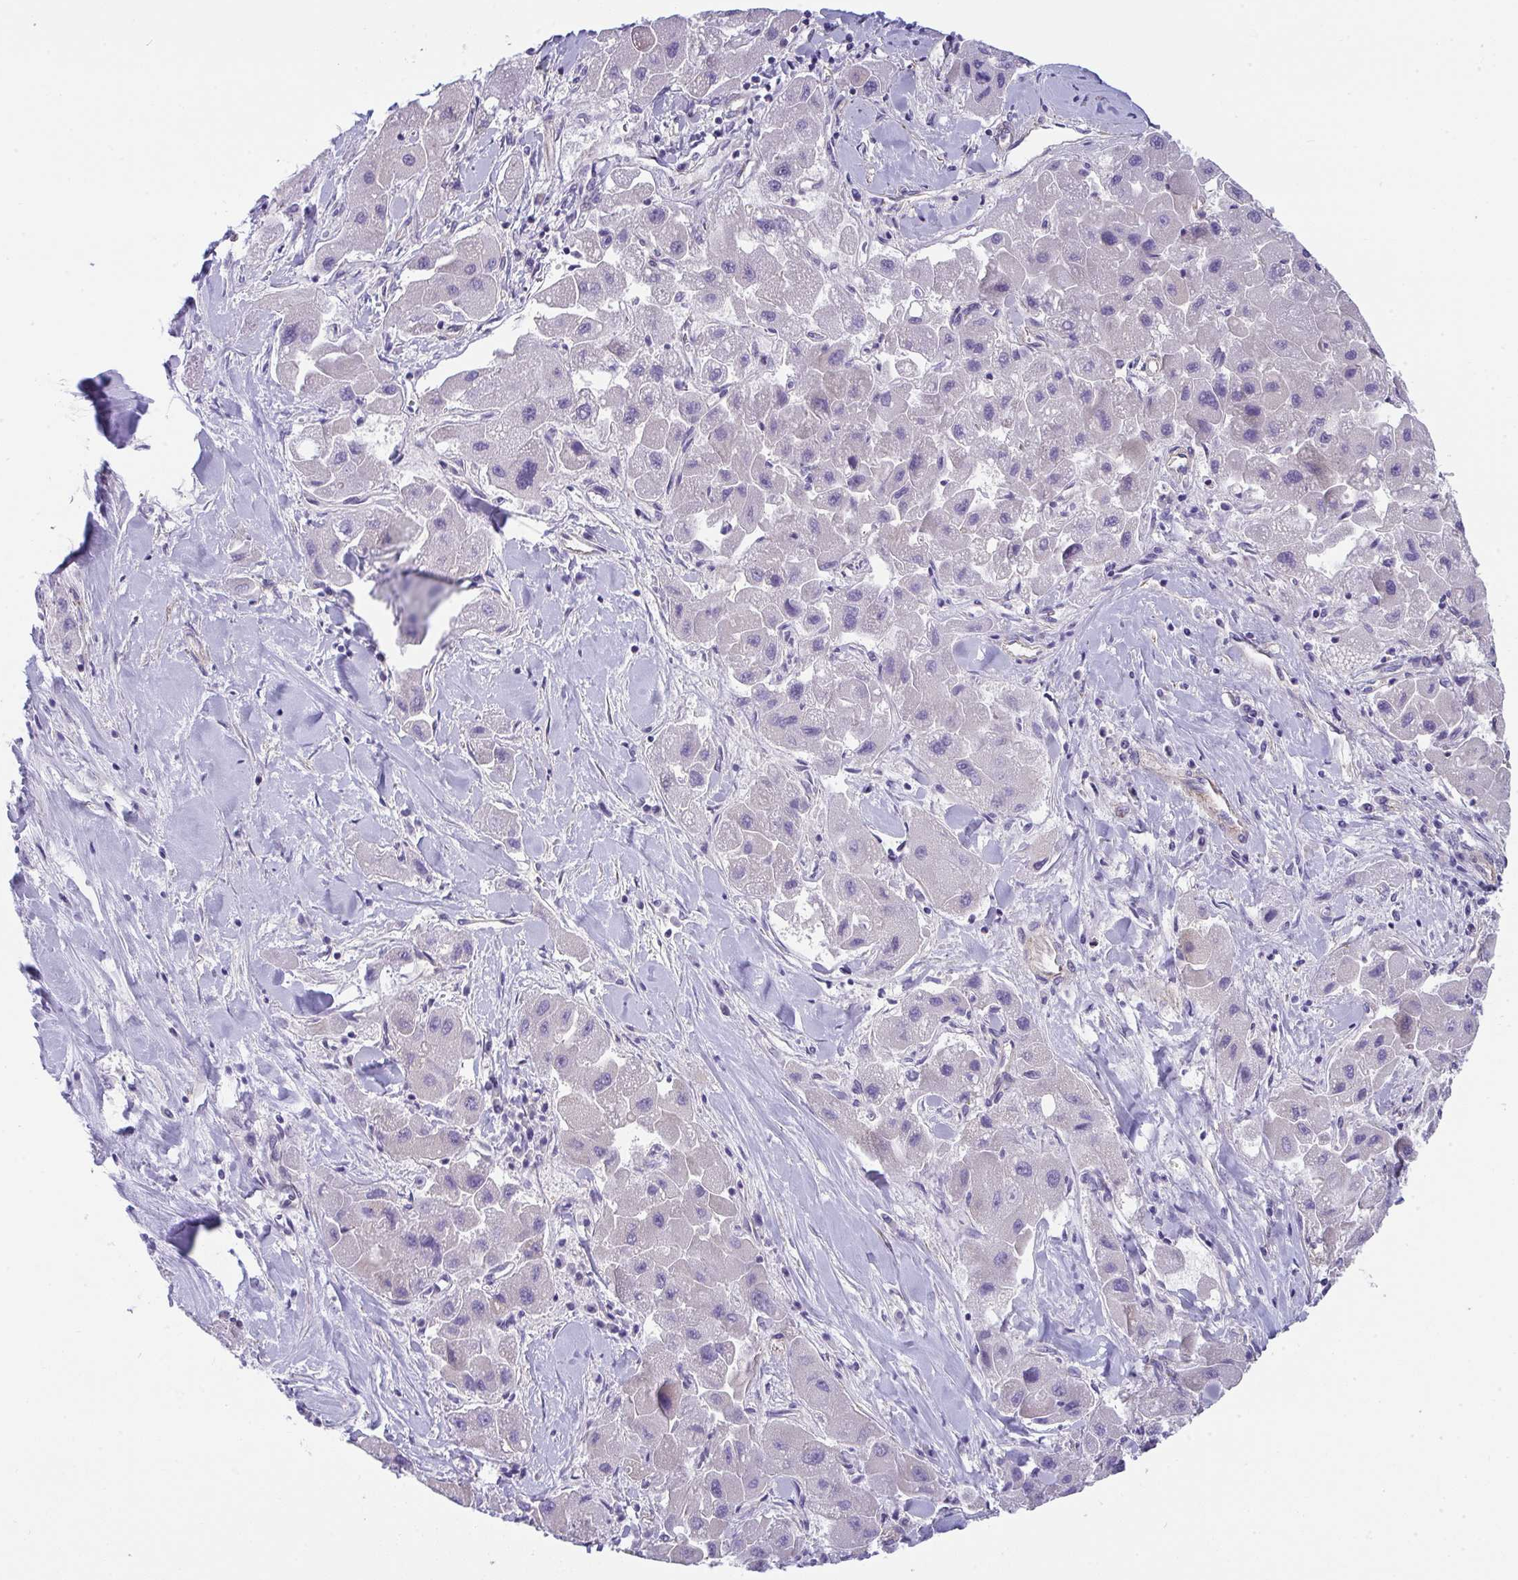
{"staining": {"intensity": "negative", "quantity": "none", "location": "none"}, "tissue": "liver cancer", "cell_type": "Tumor cells", "image_type": "cancer", "snomed": [{"axis": "morphology", "description": "Carcinoma, Hepatocellular, NOS"}, {"axis": "topography", "description": "Liver"}], "caption": "Tumor cells show no significant positivity in liver hepatocellular carcinoma.", "gene": "MYL12A", "patient": {"sex": "male", "age": 24}}